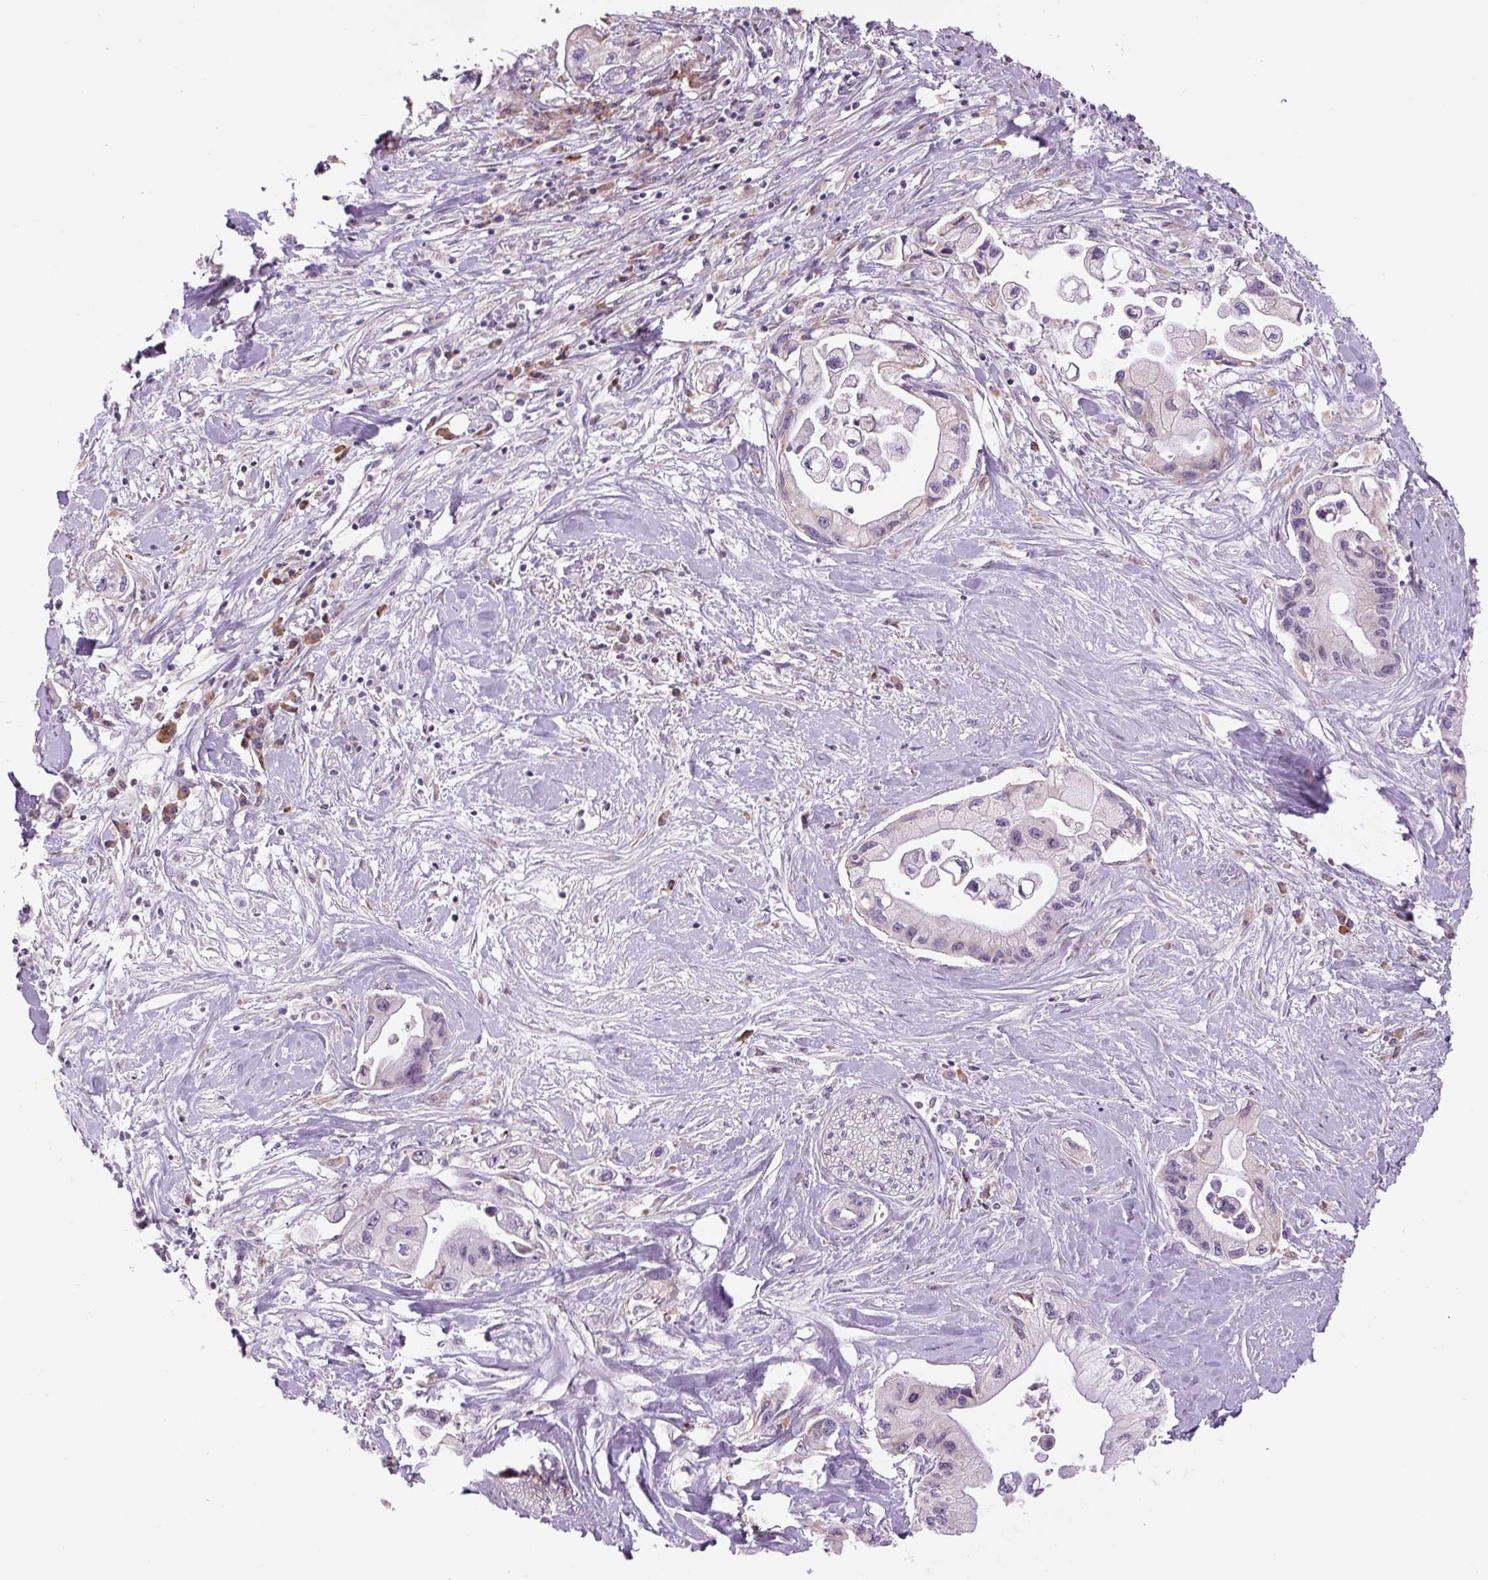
{"staining": {"intensity": "negative", "quantity": "none", "location": "none"}, "tissue": "pancreatic cancer", "cell_type": "Tumor cells", "image_type": "cancer", "snomed": [{"axis": "morphology", "description": "Adenocarcinoma, NOS"}, {"axis": "topography", "description": "Pancreas"}], "caption": "Tumor cells are negative for protein expression in human pancreatic cancer (adenocarcinoma).", "gene": "TMEM100", "patient": {"sex": "male", "age": 61}}